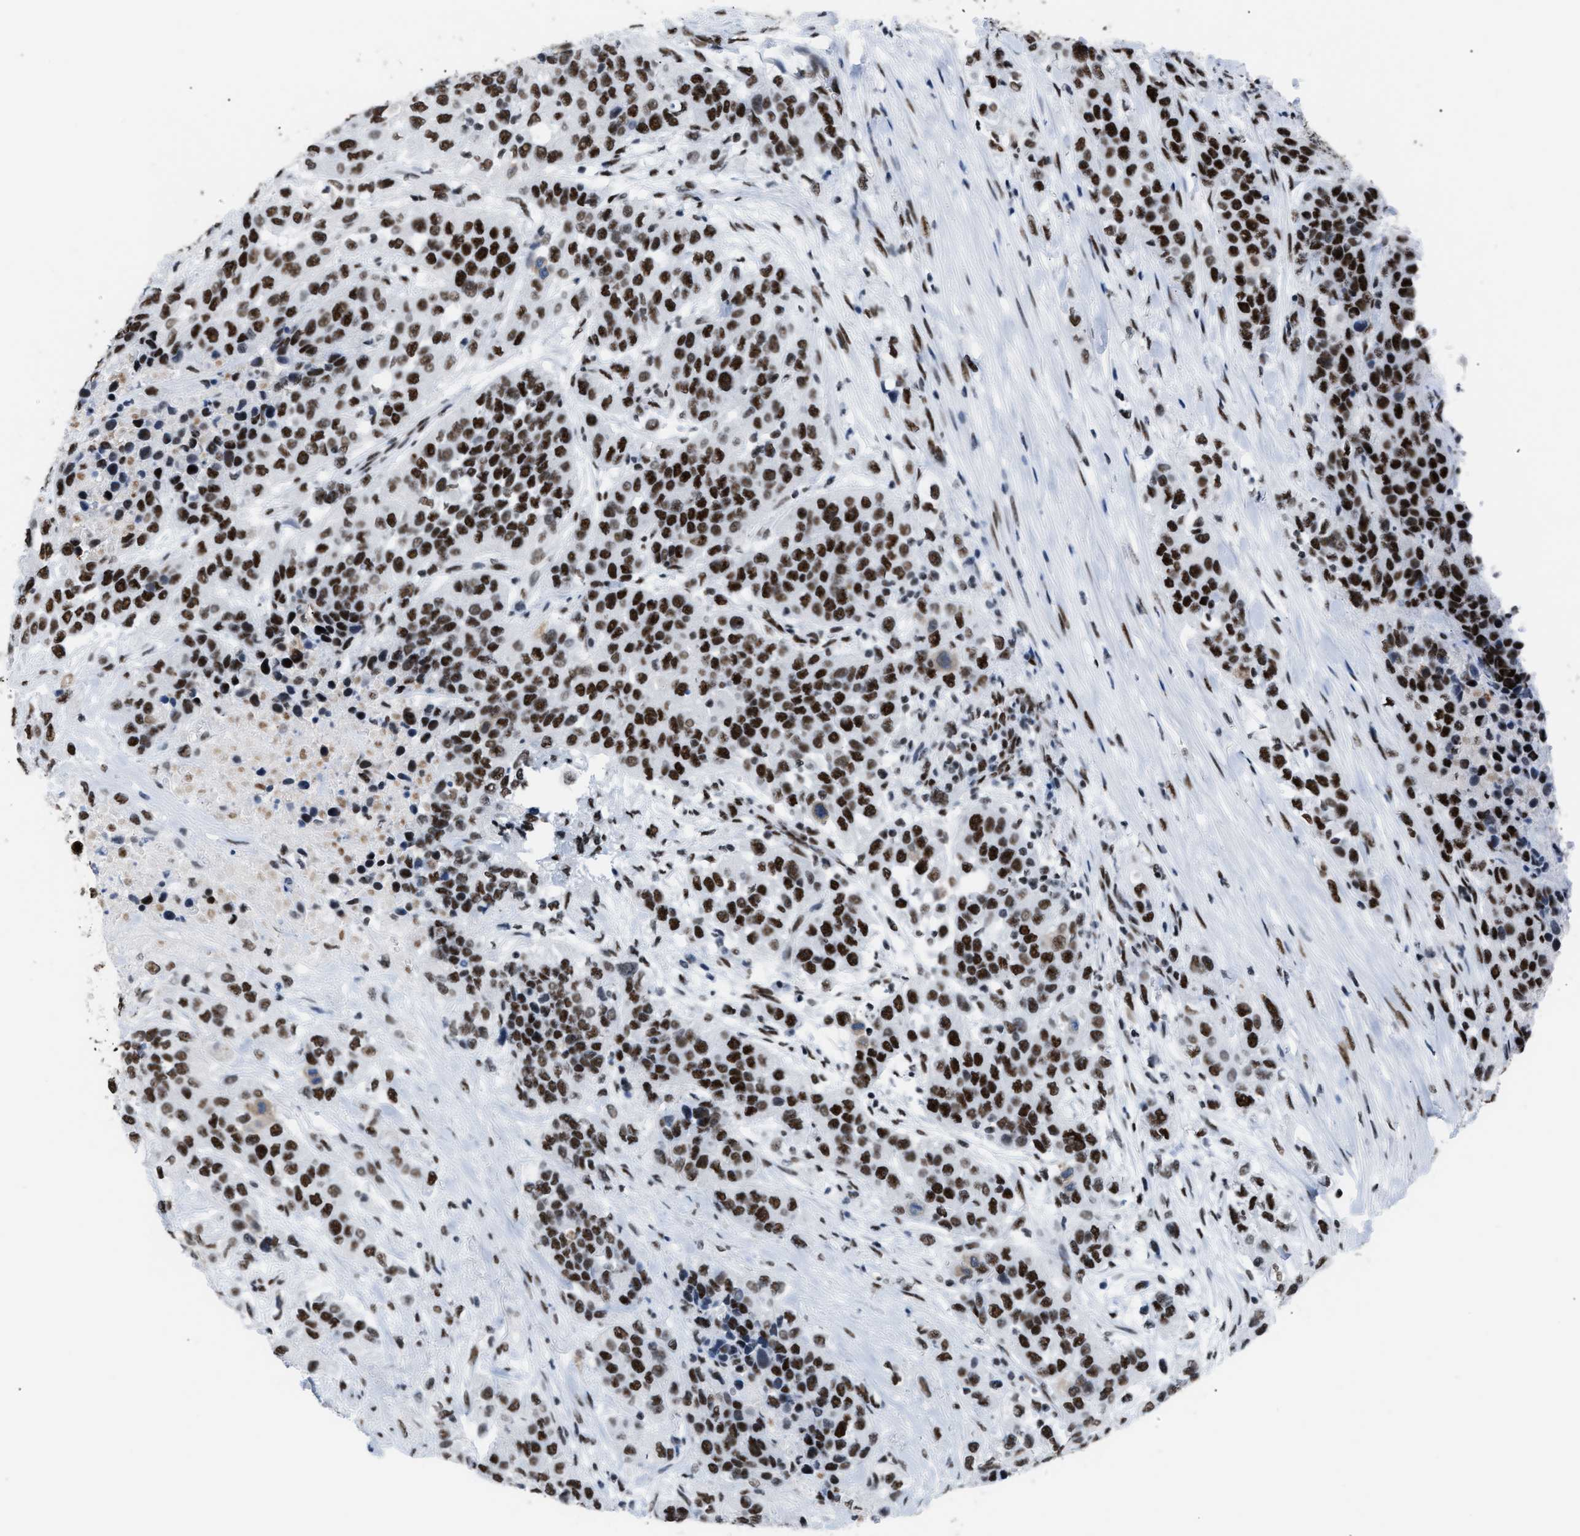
{"staining": {"intensity": "strong", "quantity": ">75%", "location": "nuclear"}, "tissue": "urothelial cancer", "cell_type": "Tumor cells", "image_type": "cancer", "snomed": [{"axis": "morphology", "description": "Urothelial carcinoma, High grade"}, {"axis": "topography", "description": "Urinary bladder"}], "caption": "The histopathology image demonstrates immunohistochemical staining of urothelial cancer. There is strong nuclear expression is identified in approximately >75% of tumor cells. (Brightfield microscopy of DAB IHC at high magnification).", "gene": "CCAR2", "patient": {"sex": "female", "age": 80}}